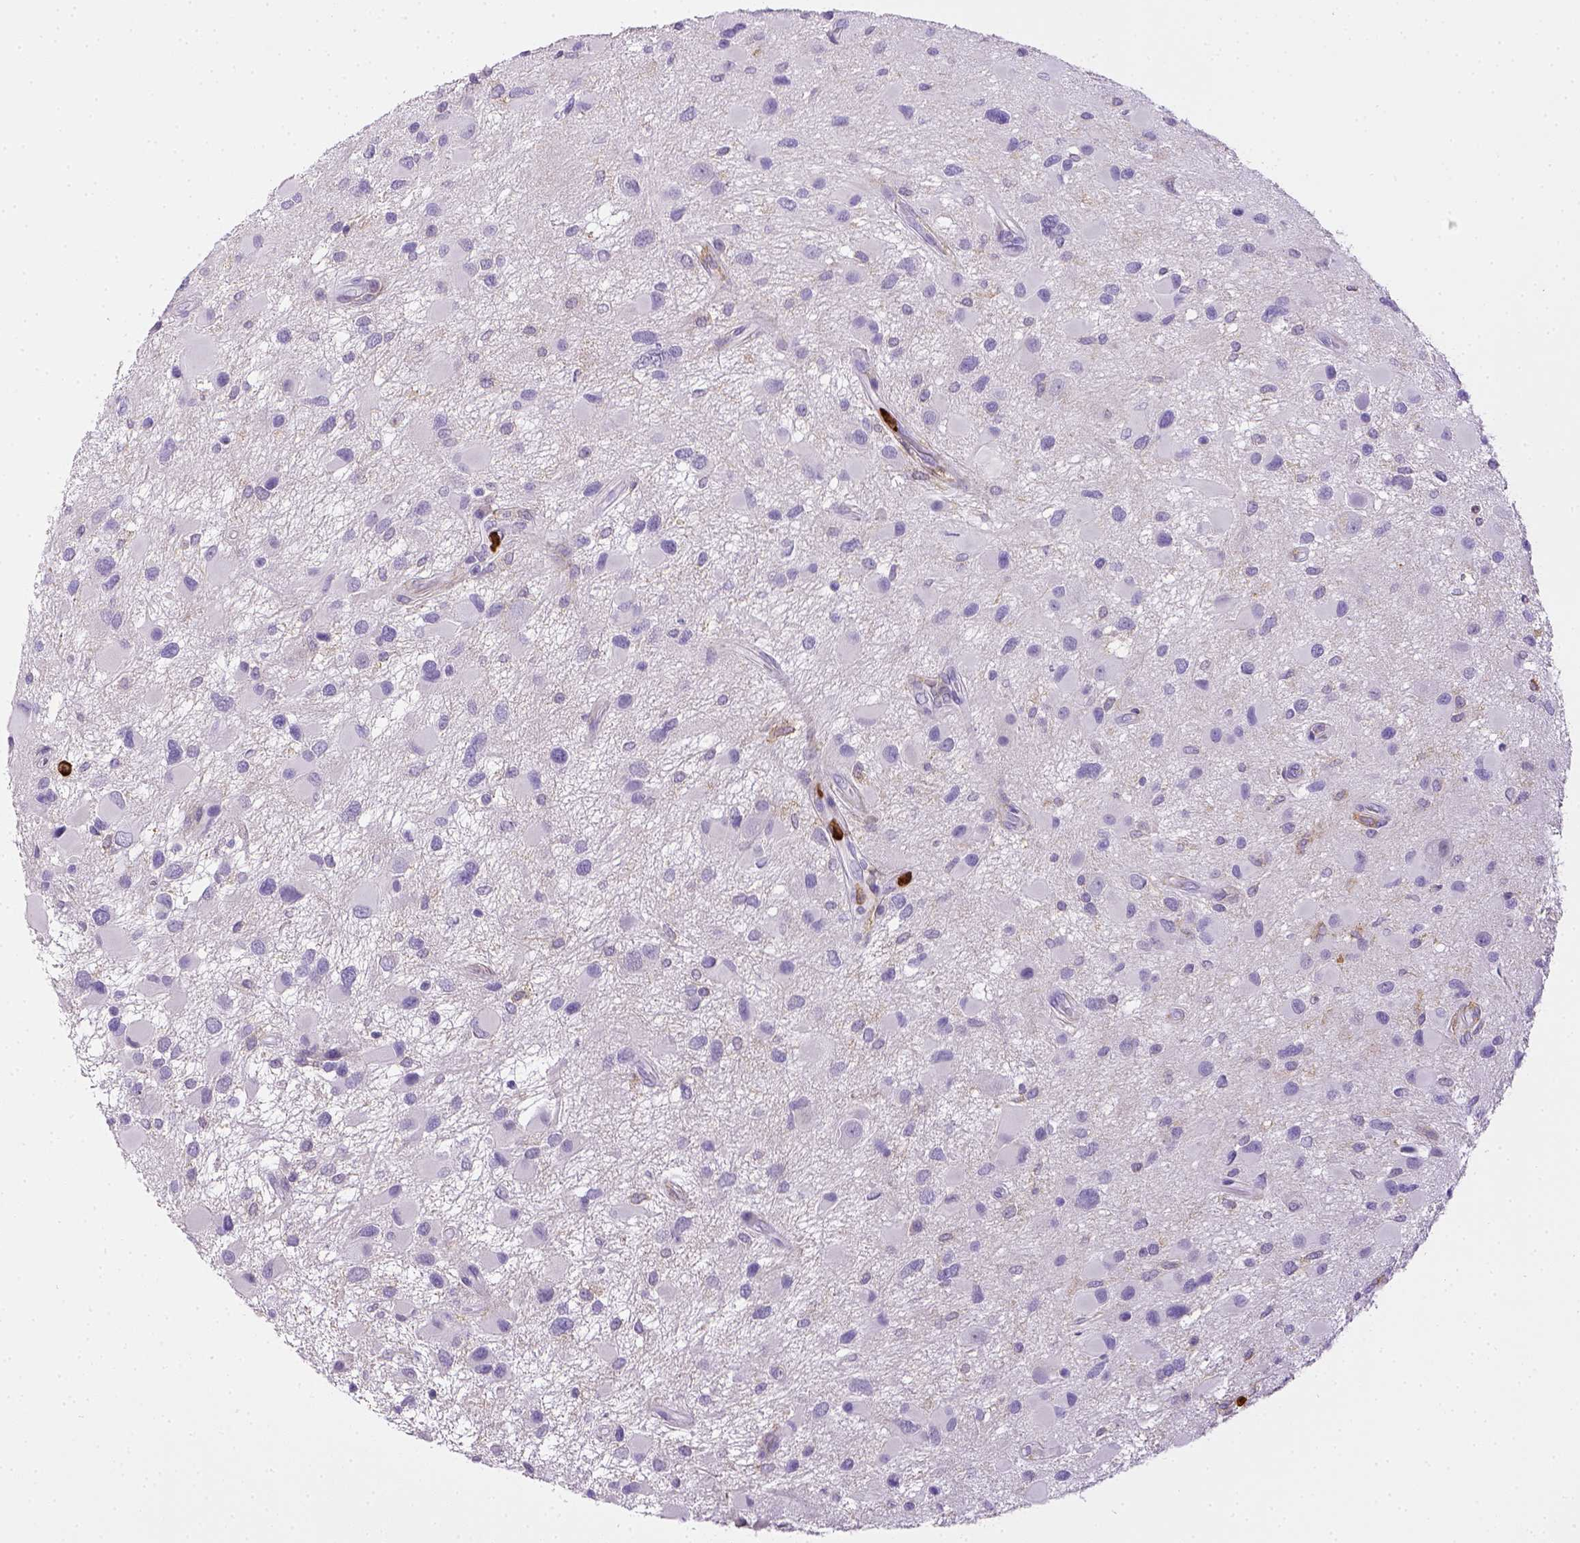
{"staining": {"intensity": "negative", "quantity": "none", "location": "none"}, "tissue": "glioma", "cell_type": "Tumor cells", "image_type": "cancer", "snomed": [{"axis": "morphology", "description": "Glioma, malignant, Low grade"}, {"axis": "topography", "description": "Brain"}], "caption": "This is an immunohistochemistry photomicrograph of human glioma. There is no expression in tumor cells.", "gene": "ITGAM", "patient": {"sex": "female", "age": 32}}